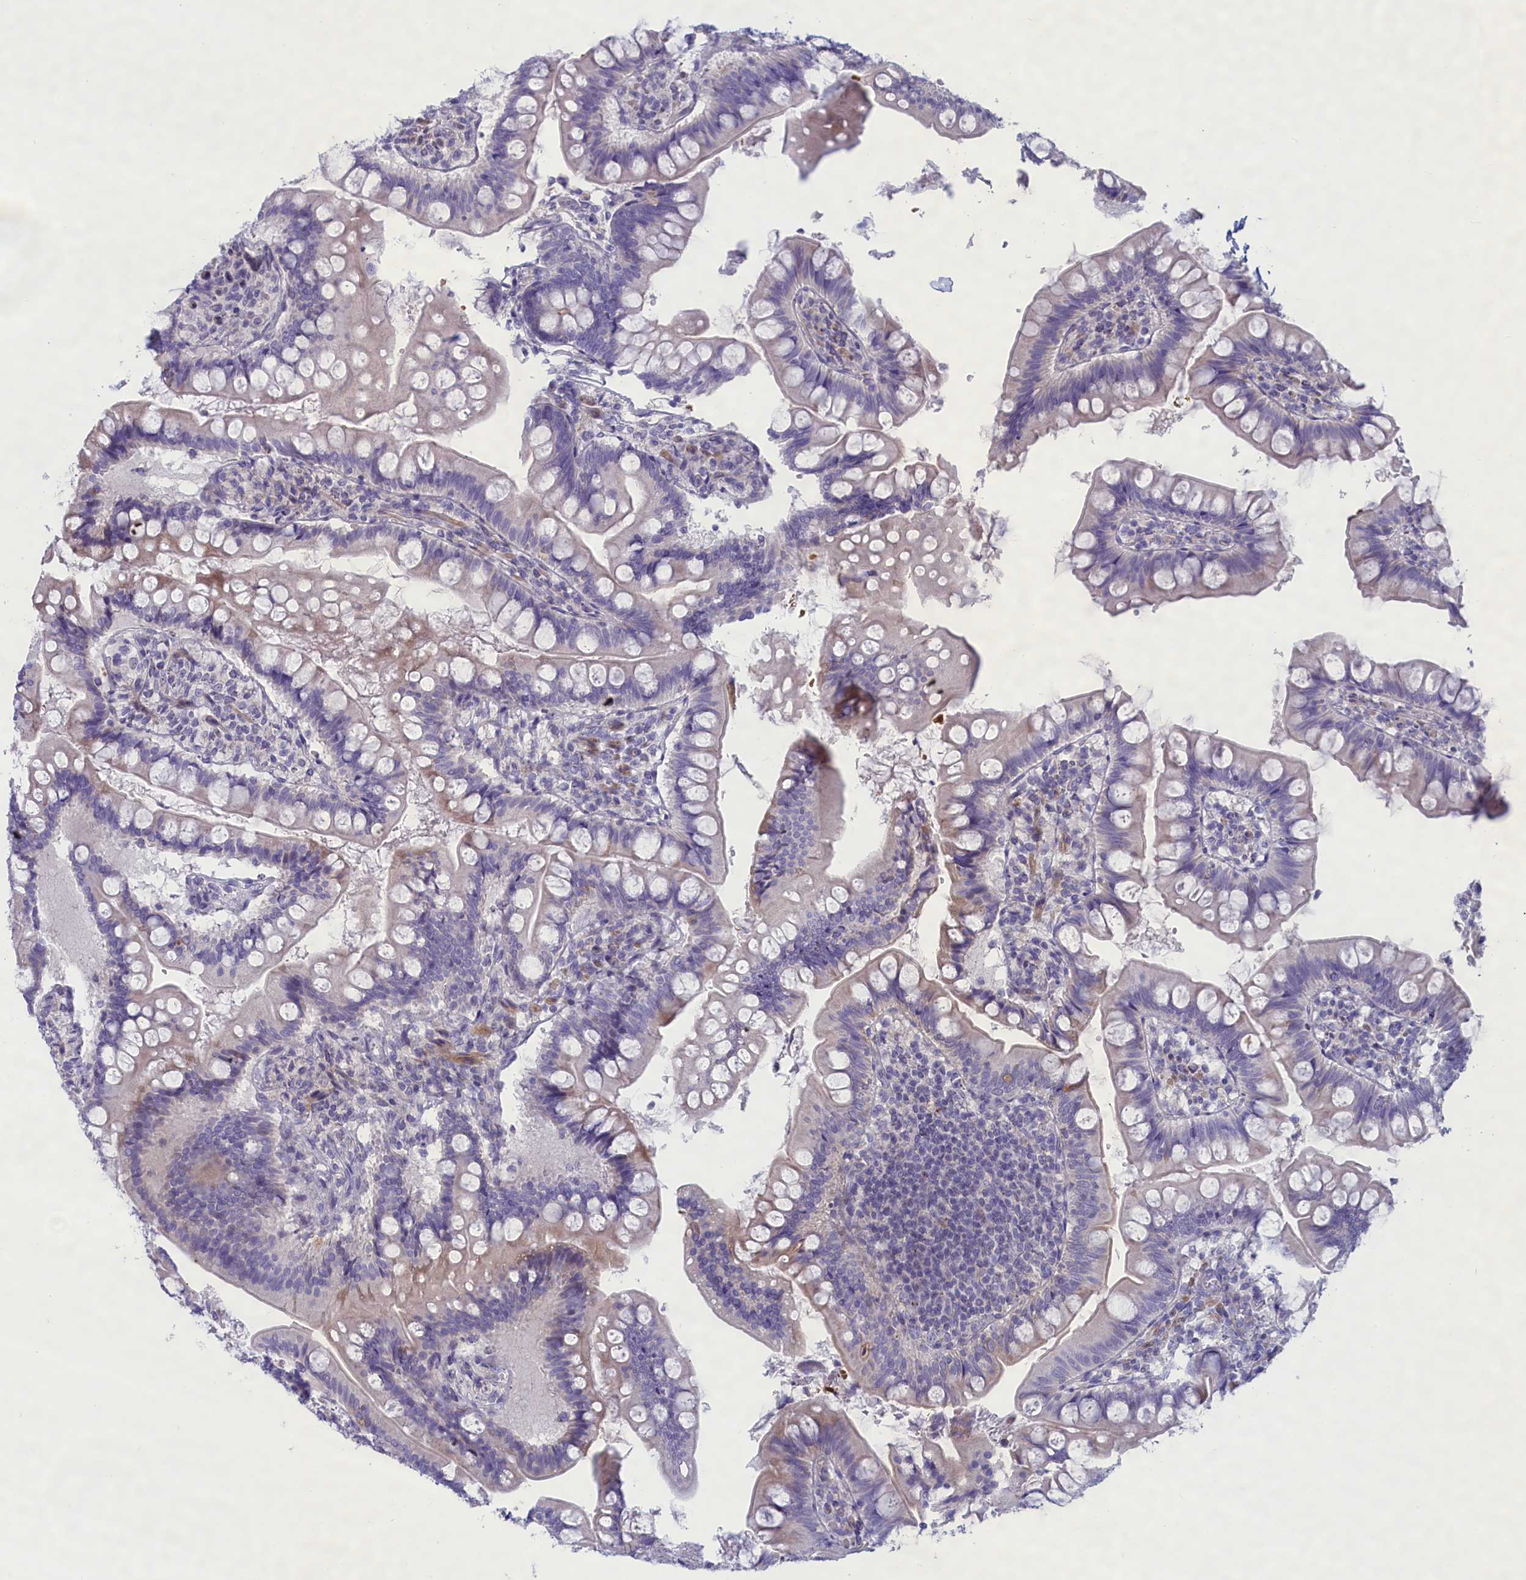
{"staining": {"intensity": "negative", "quantity": "none", "location": "none"}, "tissue": "small intestine", "cell_type": "Glandular cells", "image_type": "normal", "snomed": [{"axis": "morphology", "description": "Normal tissue, NOS"}, {"axis": "topography", "description": "Small intestine"}], "caption": "An IHC image of unremarkable small intestine is shown. There is no staining in glandular cells of small intestine.", "gene": "MPV17L2", "patient": {"sex": "male", "age": 7}}